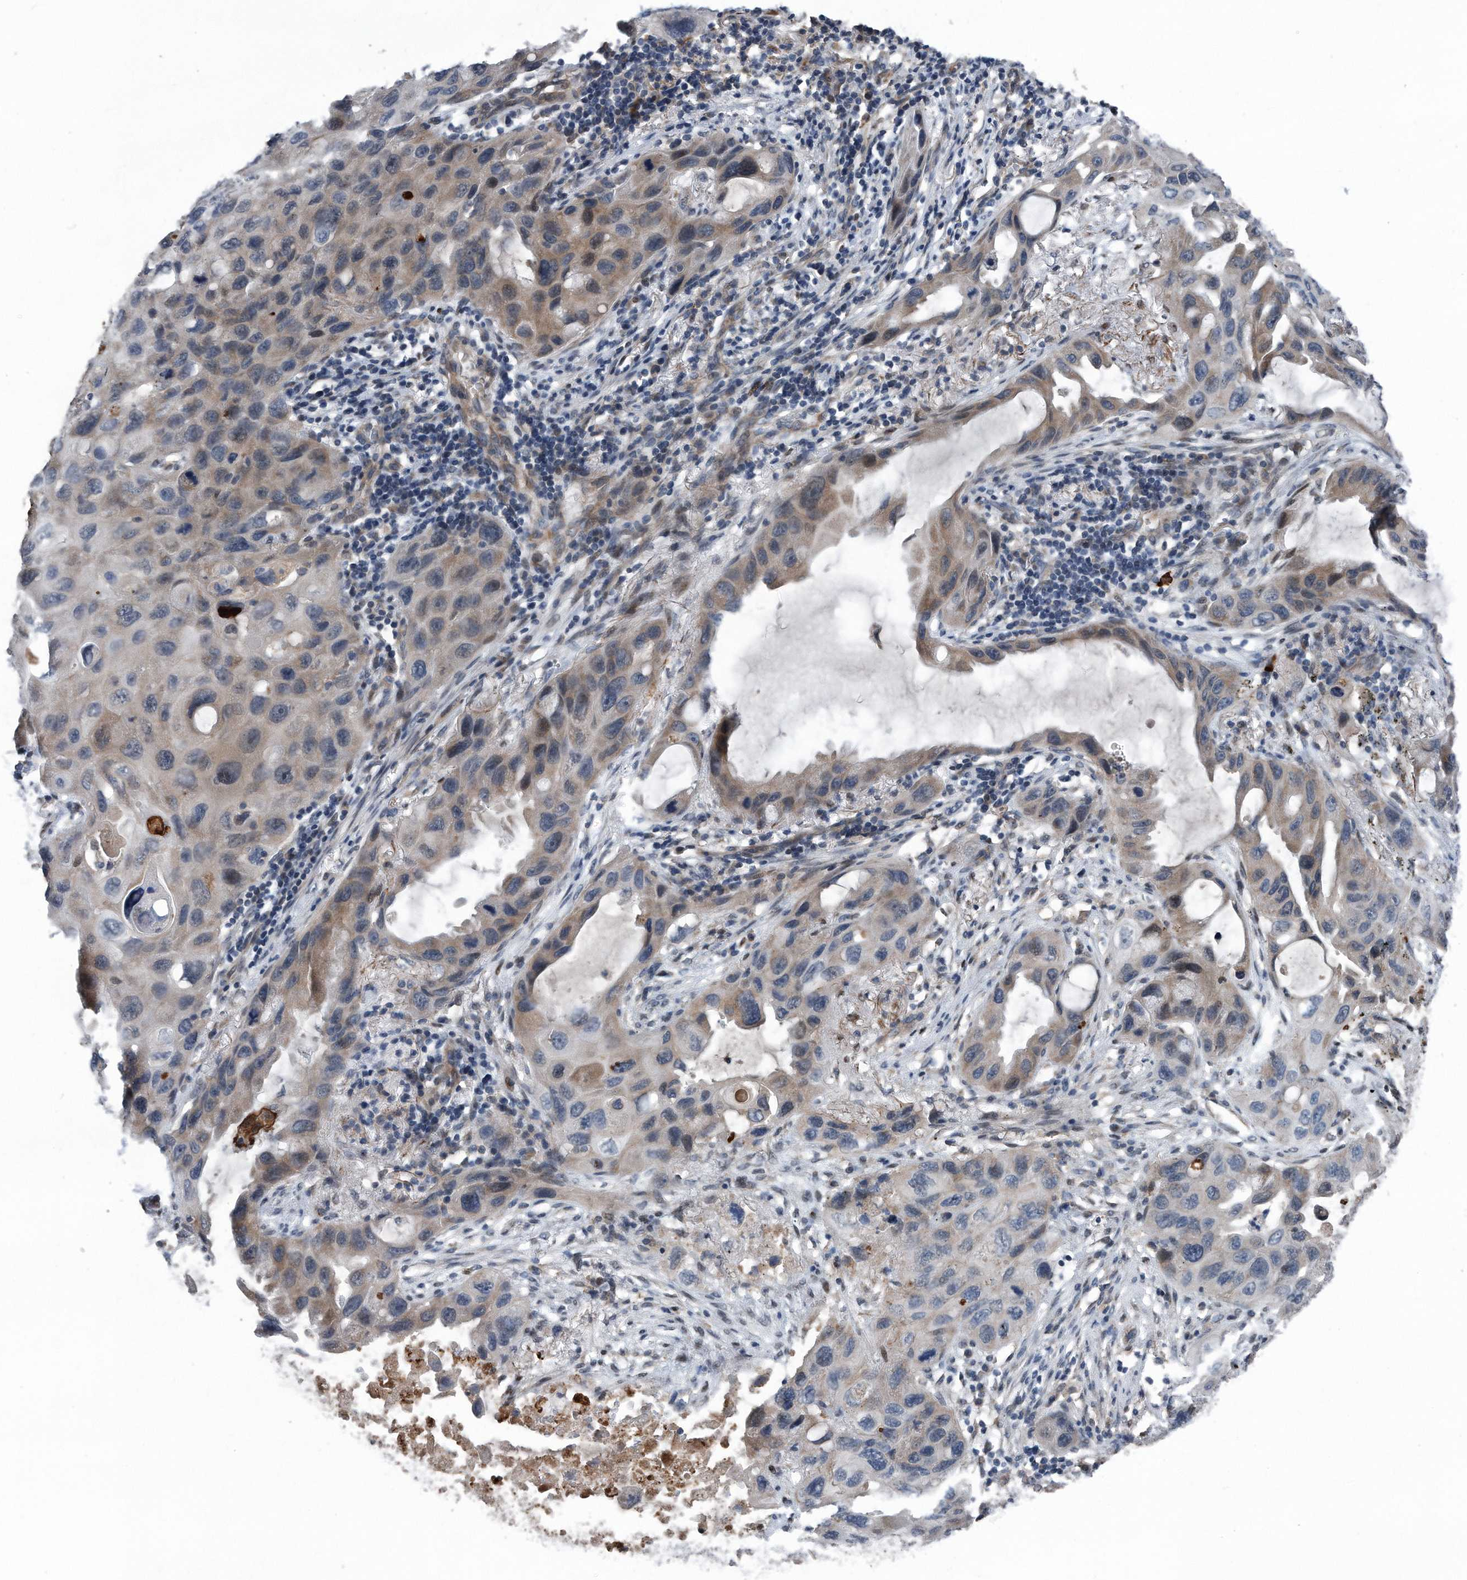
{"staining": {"intensity": "weak", "quantity": "25%-75%", "location": "cytoplasmic/membranous"}, "tissue": "lung cancer", "cell_type": "Tumor cells", "image_type": "cancer", "snomed": [{"axis": "morphology", "description": "Squamous cell carcinoma, NOS"}, {"axis": "topography", "description": "Lung"}], "caption": "Immunohistochemical staining of lung cancer shows weak cytoplasmic/membranous protein staining in approximately 25%-75% of tumor cells. (brown staining indicates protein expression, while blue staining denotes nuclei).", "gene": "DST", "patient": {"sex": "female", "age": 73}}